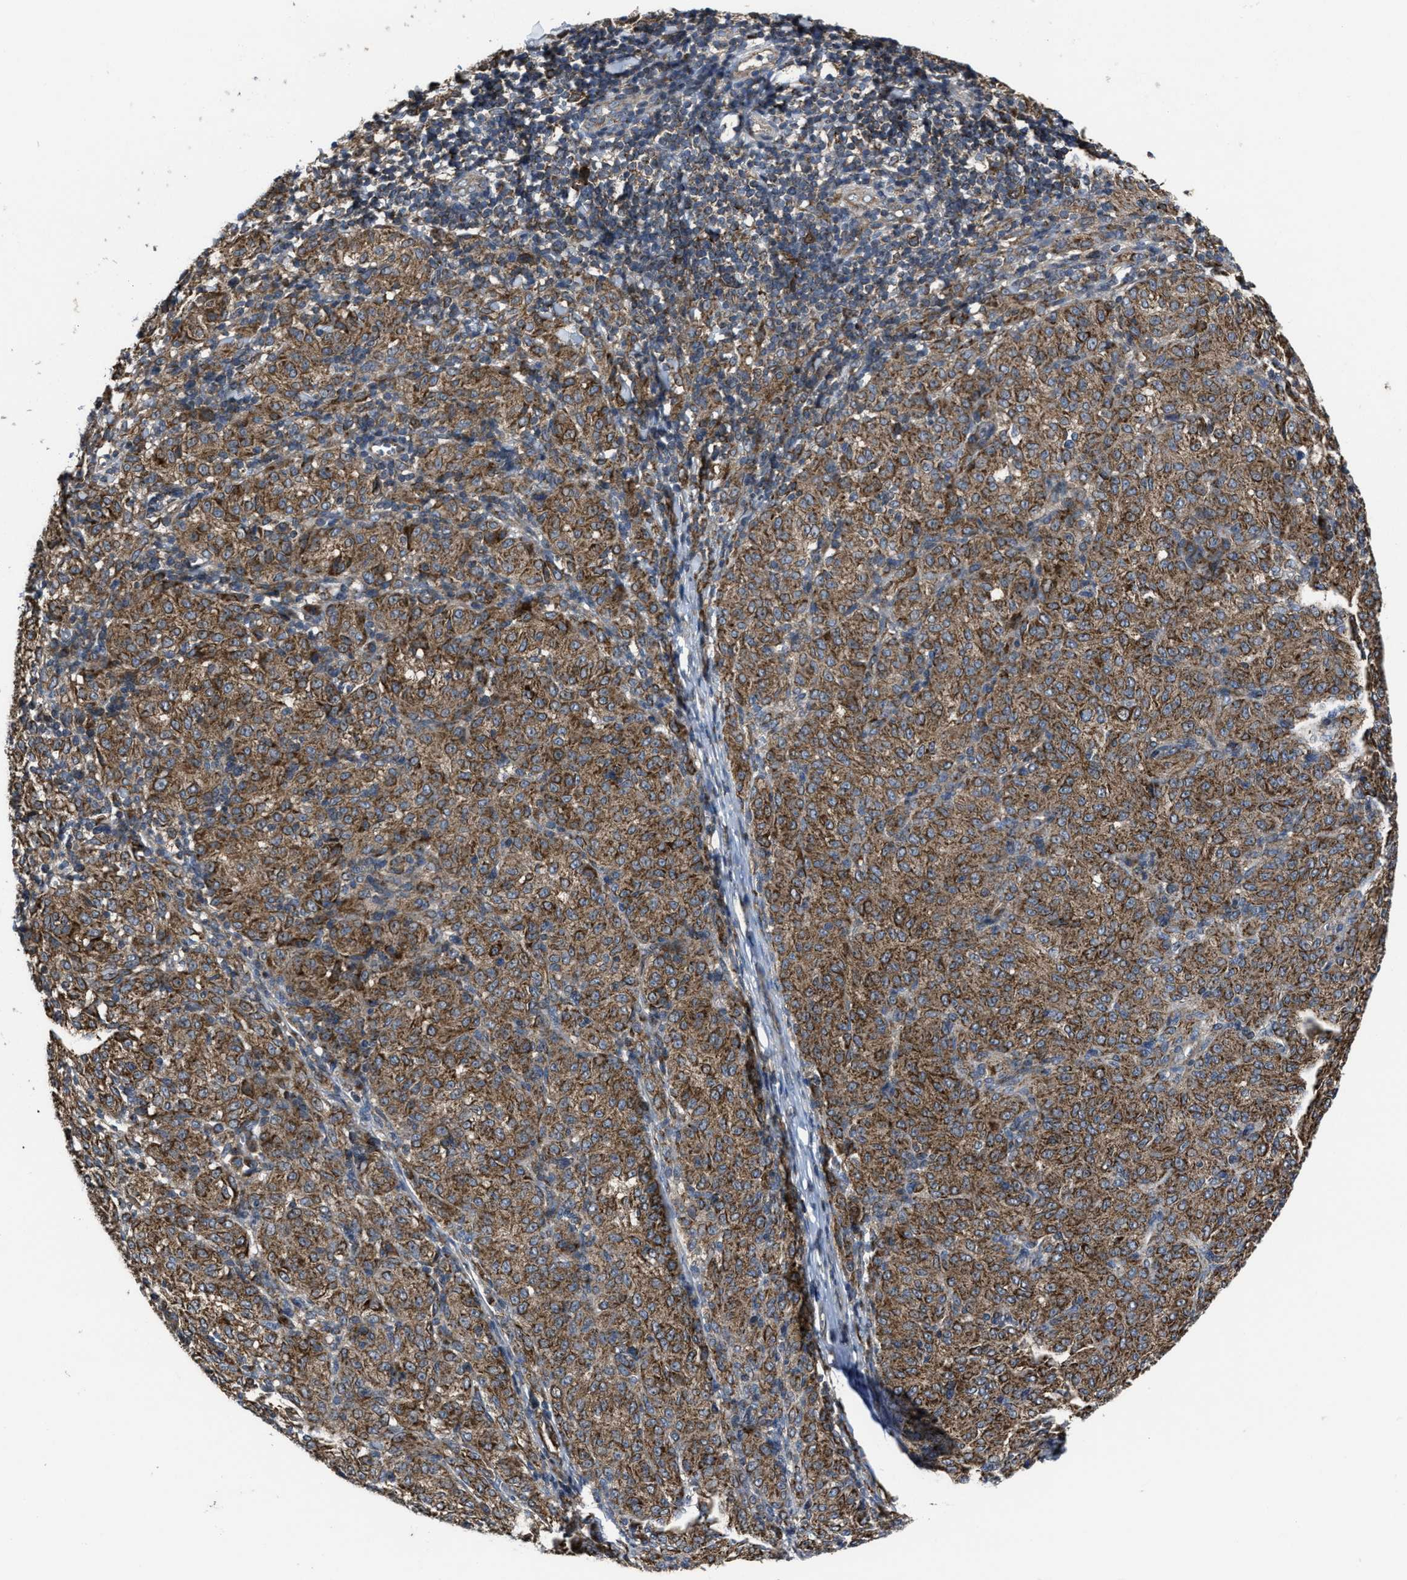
{"staining": {"intensity": "moderate", "quantity": ">75%", "location": "cytoplasmic/membranous"}, "tissue": "melanoma", "cell_type": "Tumor cells", "image_type": "cancer", "snomed": [{"axis": "morphology", "description": "Malignant melanoma, NOS"}, {"axis": "topography", "description": "Skin"}], "caption": "IHC photomicrograph of neoplastic tissue: human melanoma stained using IHC demonstrates medium levels of moderate protein expression localized specifically in the cytoplasmic/membranous of tumor cells, appearing as a cytoplasmic/membranous brown color.", "gene": "PASK", "patient": {"sex": "female", "age": 72}}